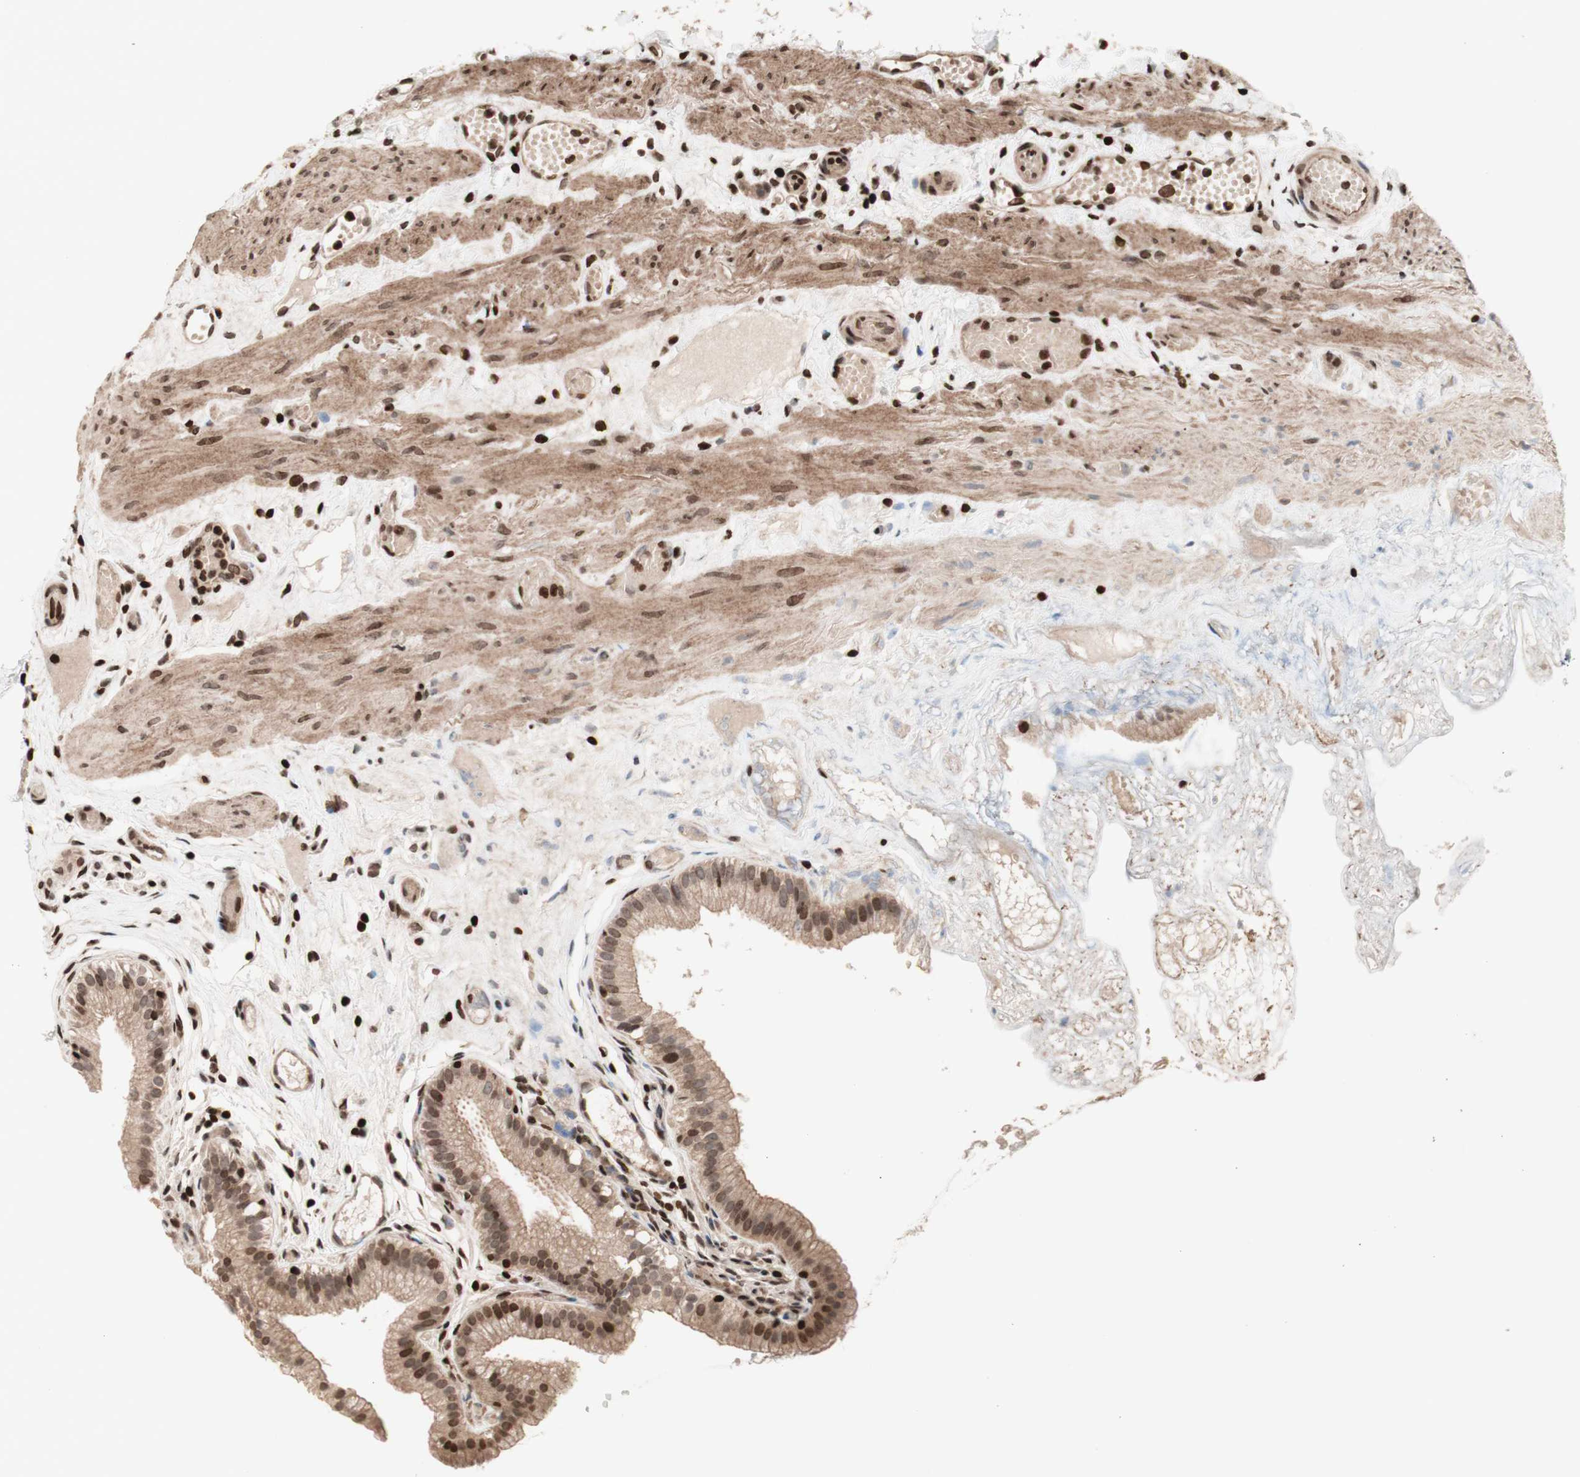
{"staining": {"intensity": "moderate", "quantity": ">75%", "location": "cytoplasmic/membranous,nuclear"}, "tissue": "gallbladder", "cell_type": "Glandular cells", "image_type": "normal", "snomed": [{"axis": "morphology", "description": "Normal tissue, NOS"}, {"axis": "topography", "description": "Gallbladder"}], "caption": "Protein expression analysis of benign human gallbladder reveals moderate cytoplasmic/membranous,nuclear staining in approximately >75% of glandular cells. Nuclei are stained in blue.", "gene": "POLA1", "patient": {"sex": "female", "age": 26}}